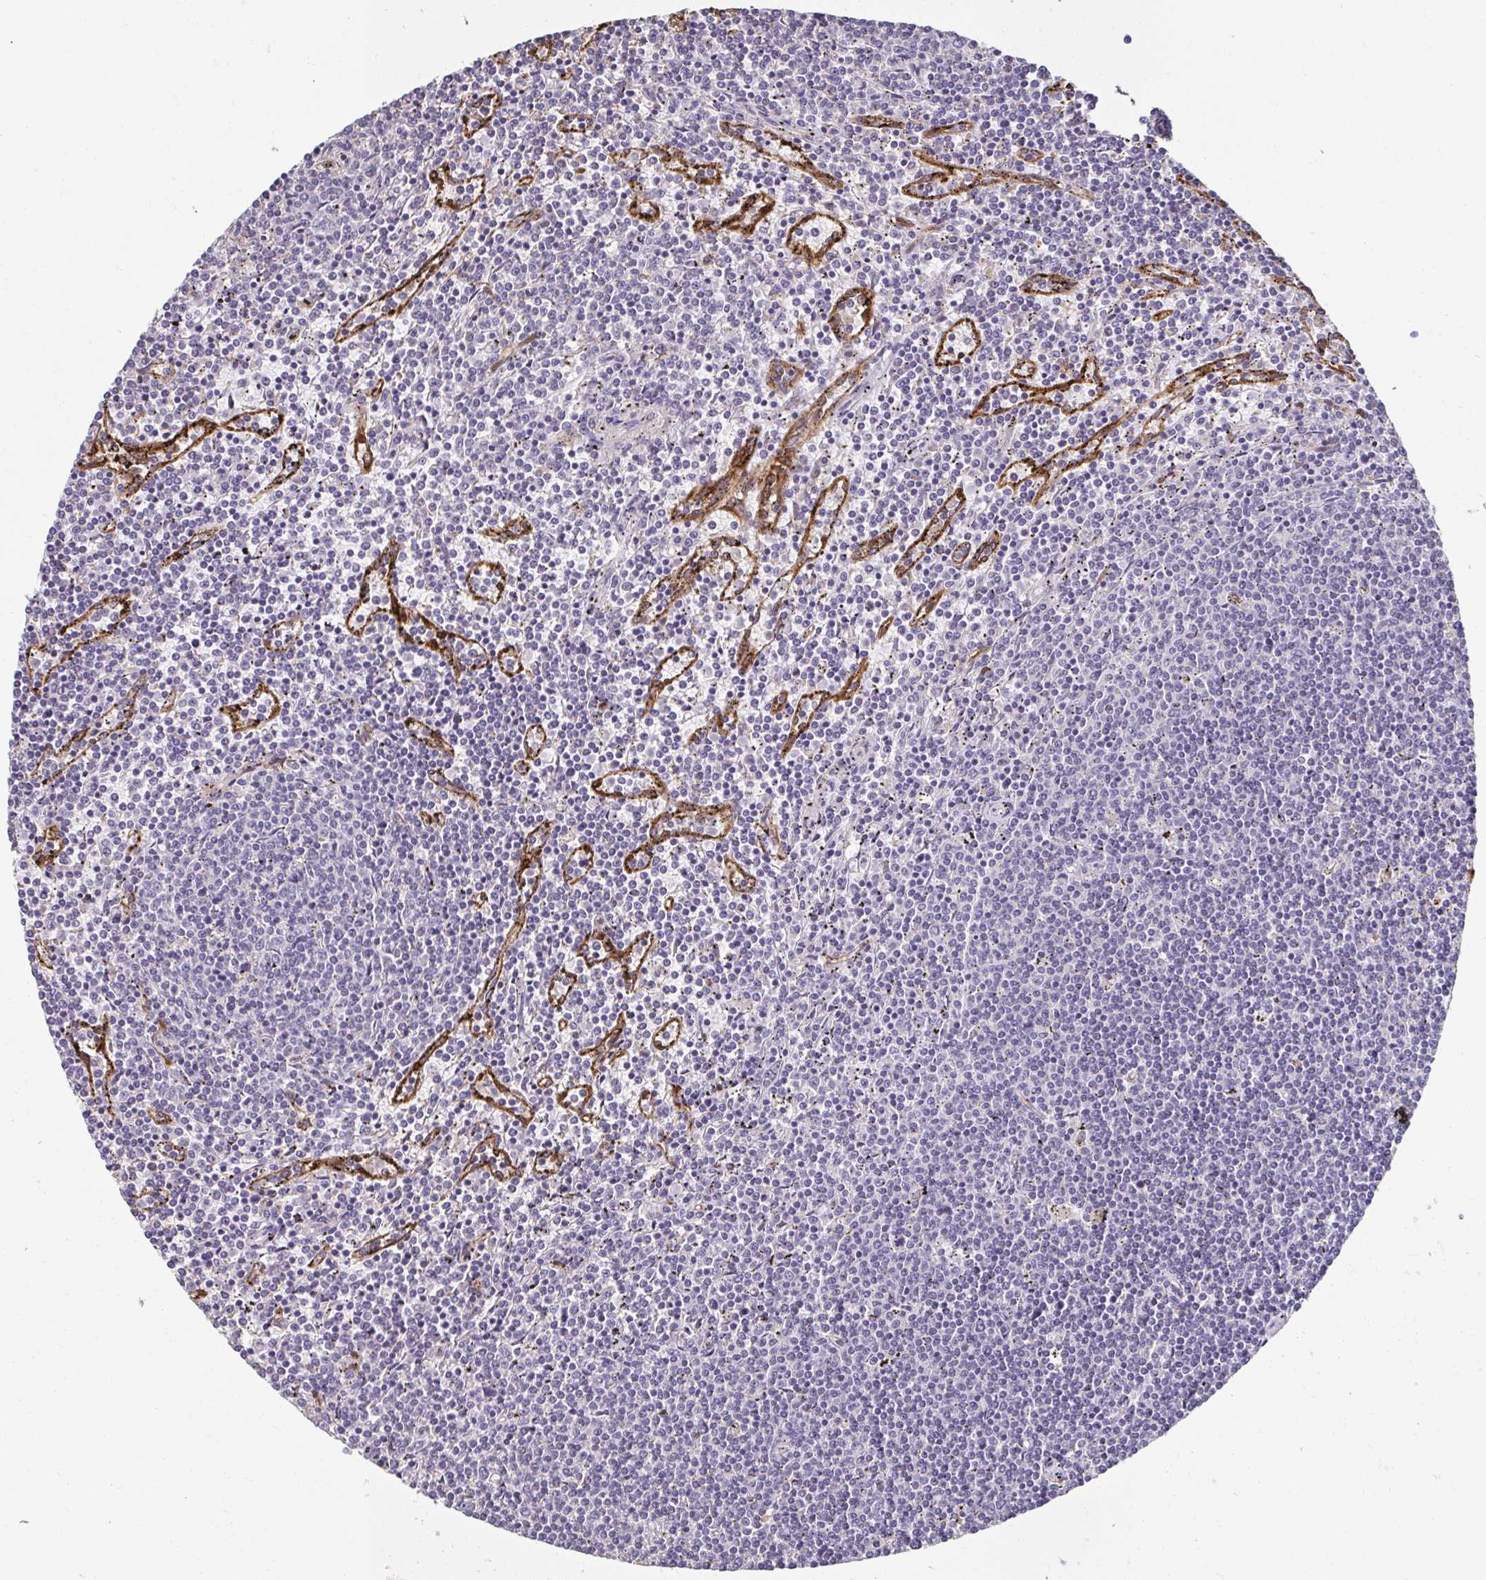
{"staining": {"intensity": "negative", "quantity": "none", "location": "none"}, "tissue": "lymphoma", "cell_type": "Tumor cells", "image_type": "cancer", "snomed": [{"axis": "morphology", "description": "Malignant lymphoma, non-Hodgkin's type, Low grade"}, {"axis": "topography", "description": "Spleen"}], "caption": "This micrograph is of low-grade malignant lymphoma, non-Hodgkin's type stained with immunohistochemistry to label a protein in brown with the nuclei are counter-stained blue. There is no expression in tumor cells.", "gene": "PDE2A", "patient": {"sex": "female", "age": 50}}